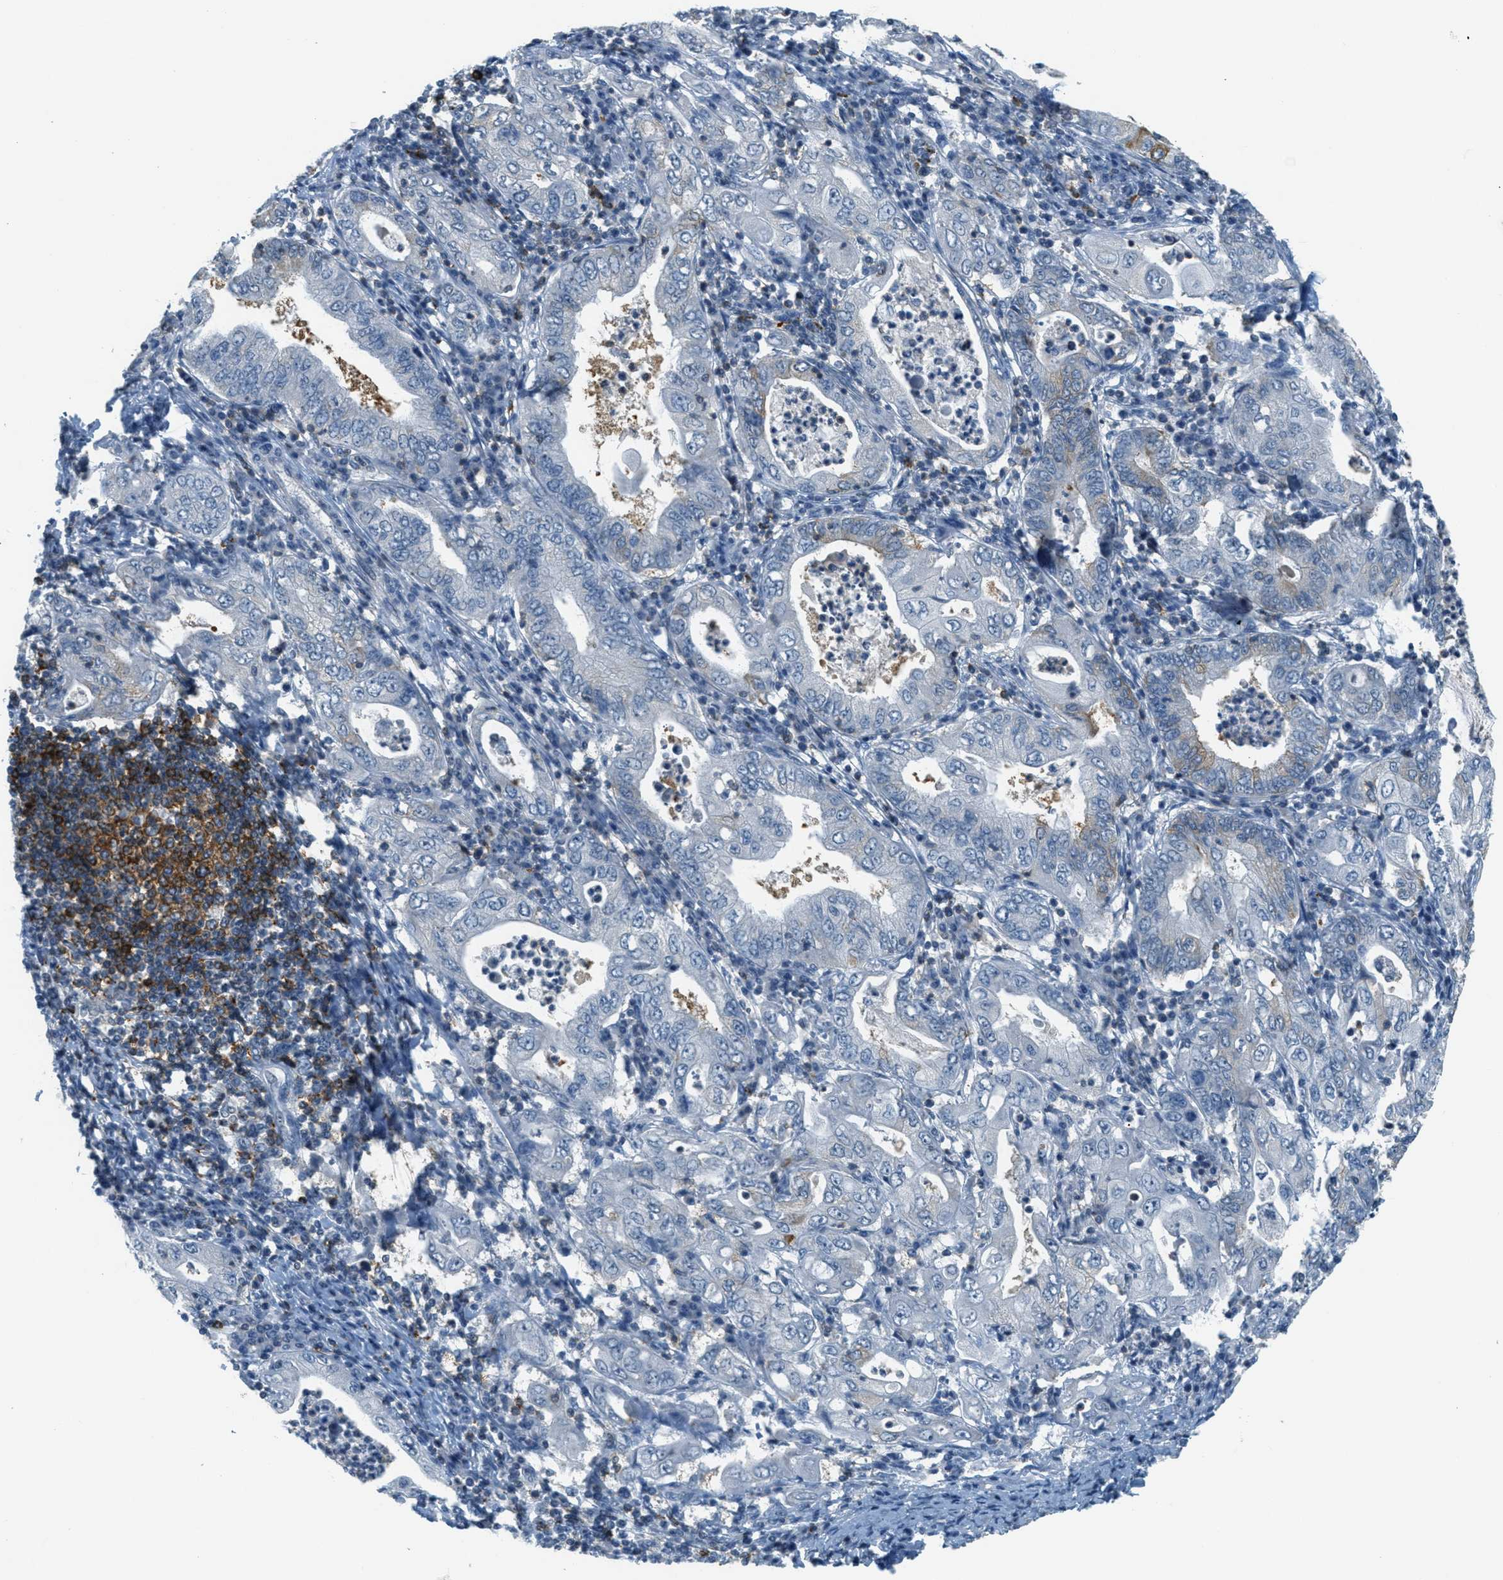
{"staining": {"intensity": "negative", "quantity": "none", "location": "none"}, "tissue": "stomach cancer", "cell_type": "Tumor cells", "image_type": "cancer", "snomed": [{"axis": "morphology", "description": "Normal tissue, NOS"}, {"axis": "morphology", "description": "Adenocarcinoma, NOS"}, {"axis": "topography", "description": "Esophagus"}, {"axis": "topography", "description": "Stomach, upper"}, {"axis": "topography", "description": "Peripheral nerve tissue"}], "caption": "An image of stomach cancer stained for a protein demonstrates no brown staining in tumor cells.", "gene": "FYN", "patient": {"sex": "male", "age": 62}}